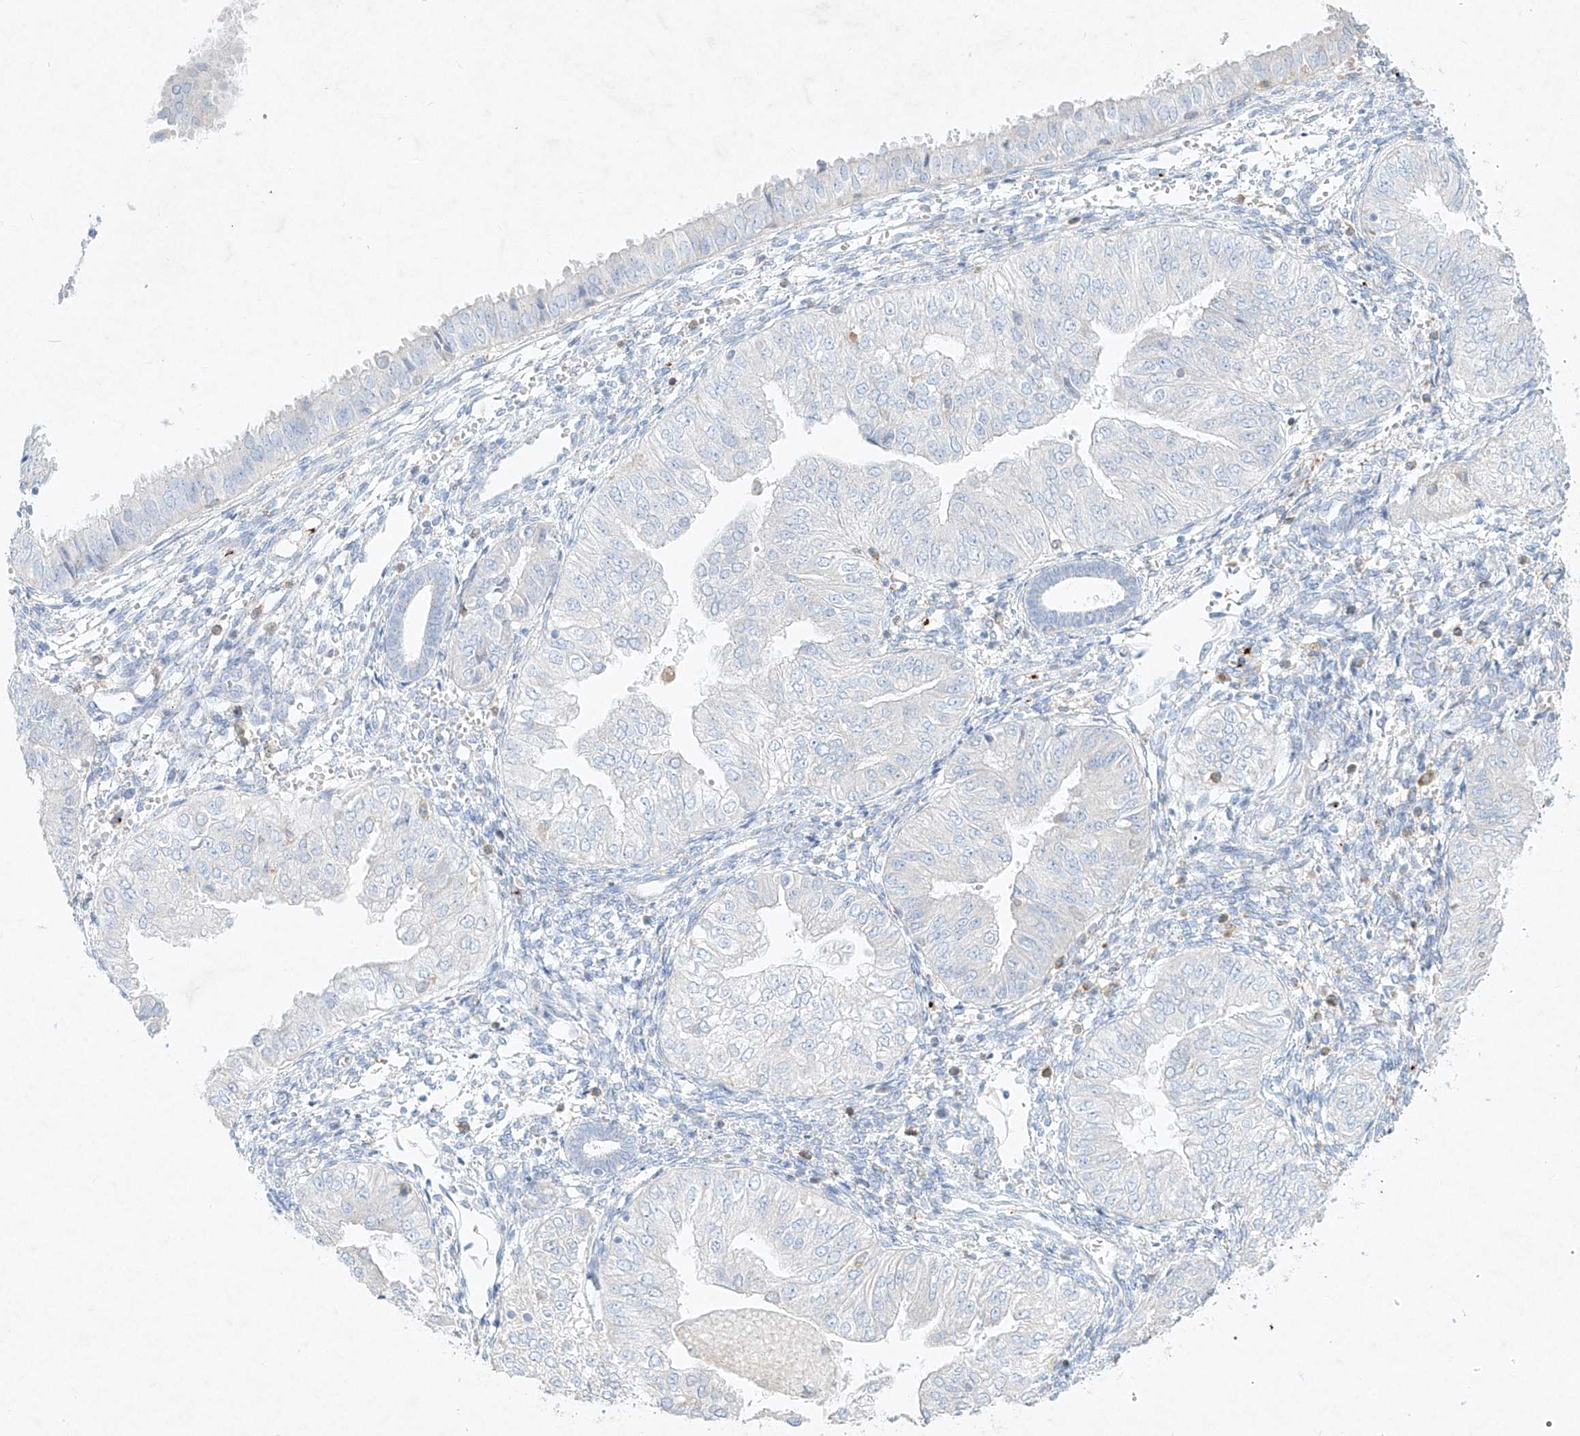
{"staining": {"intensity": "negative", "quantity": "none", "location": "none"}, "tissue": "endometrial cancer", "cell_type": "Tumor cells", "image_type": "cancer", "snomed": [{"axis": "morphology", "description": "Normal tissue, NOS"}, {"axis": "morphology", "description": "Adenocarcinoma, NOS"}, {"axis": "topography", "description": "Endometrium"}], "caption": "This is a image of immunohistochemistry staining of endometrial adenocarcinoma, which shows no staining in tumor cells.", "gene": "PLEK", "patient": {"sex": "female", "age": 53}}